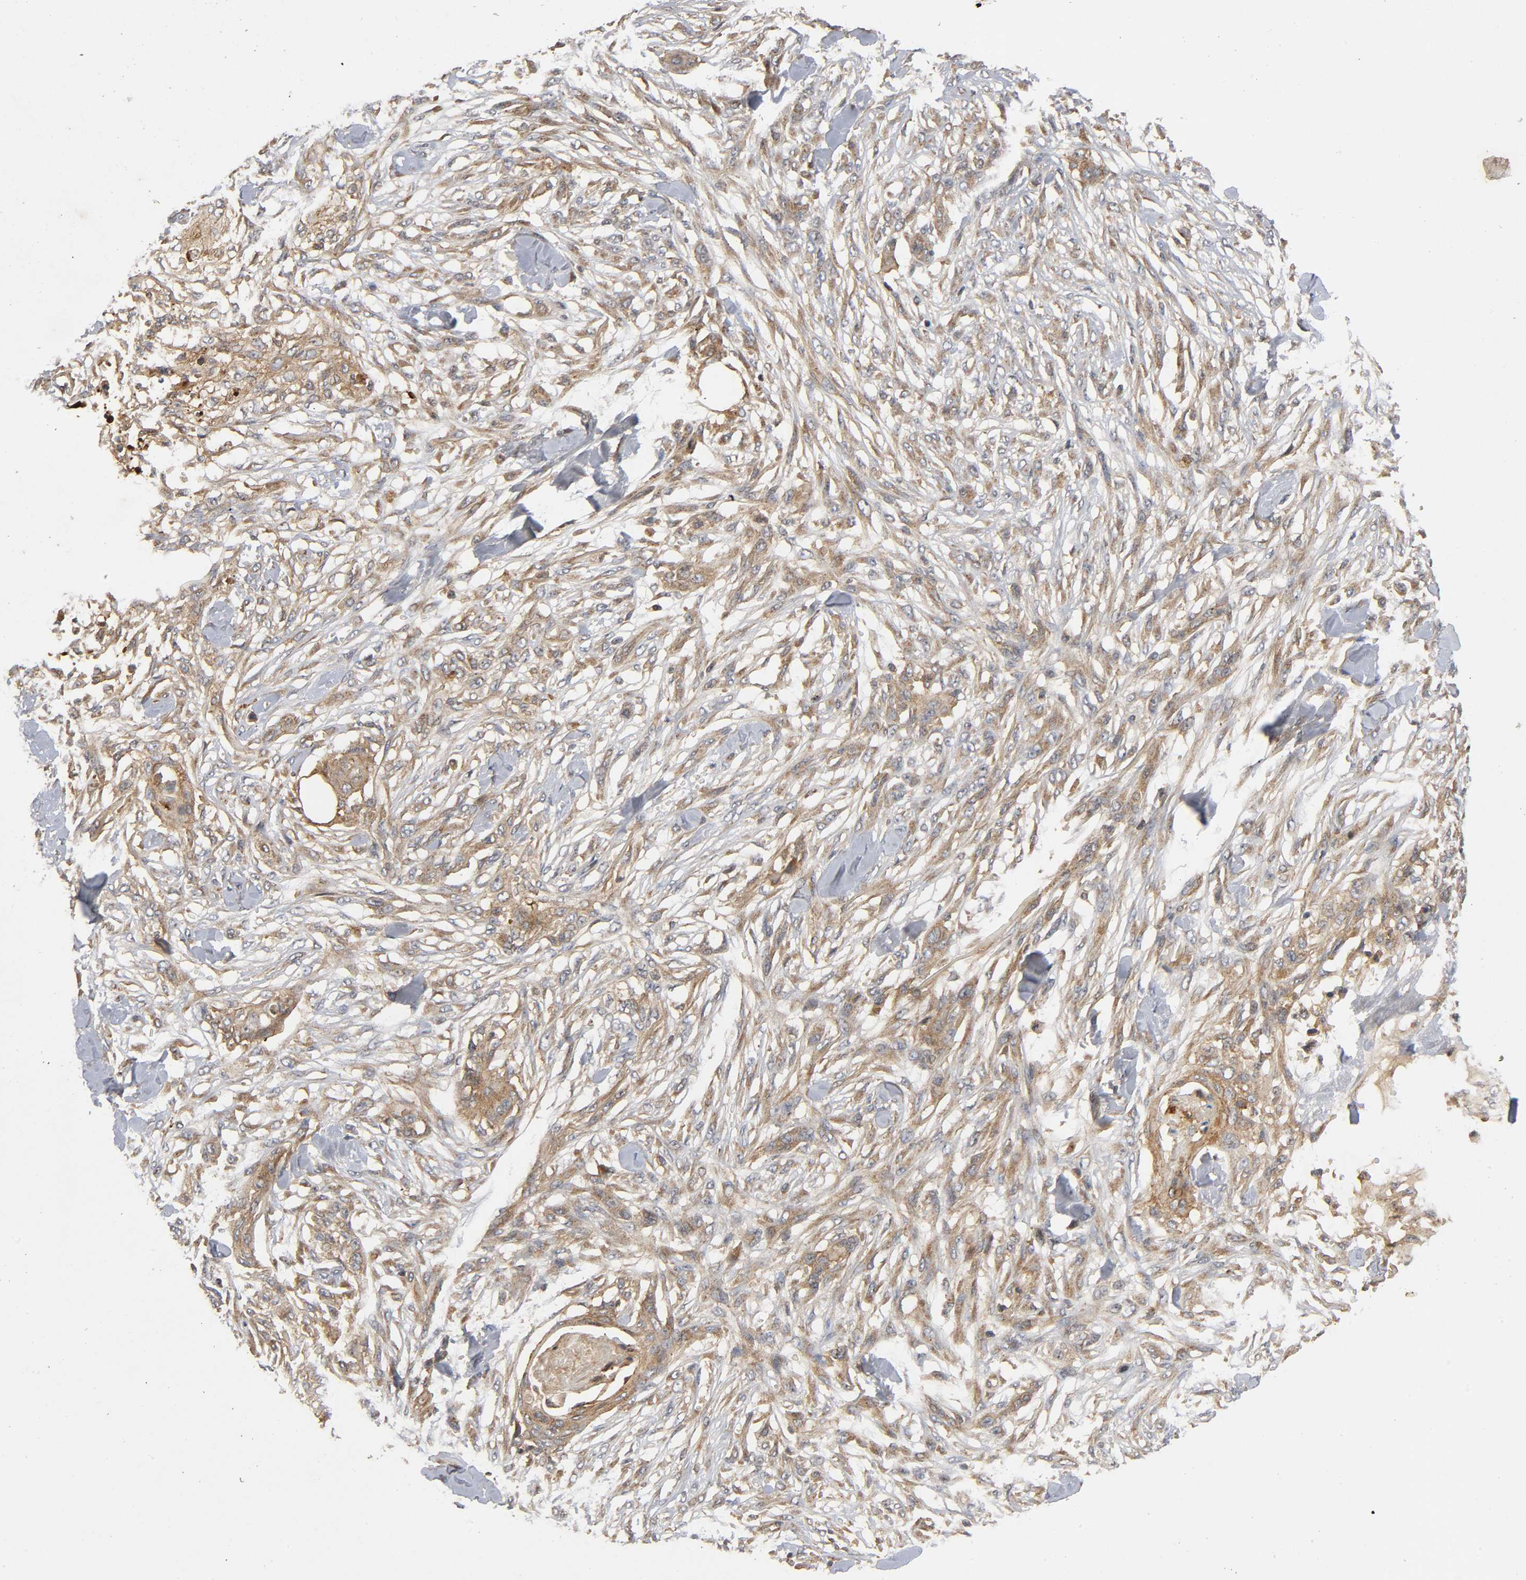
{"staining": {"intensity": "moderate", "quantity": ">75%", "location": "cytoplasmic/membranous"}, "tissue": "skin cancer", "cell_type": "Tumor cells", "image_type": "cancer", "snomed": [{"axis": "morphology", "description": "Normal tissue, NOS"}, {"axis": "morphology", "description": "Squamous cell carcinoma, NOS"}, {"axis": "topography", "description": "Skin"}], "caption": "Immunohistochemical staining of human skin squamous cell carcinoma shows medium levels of moderate cytoplasmic/membranous positivity in approximately >75% of tumor cells.", "gene": "IKBKB", "patient": {"sex": "female", "age": 59}}